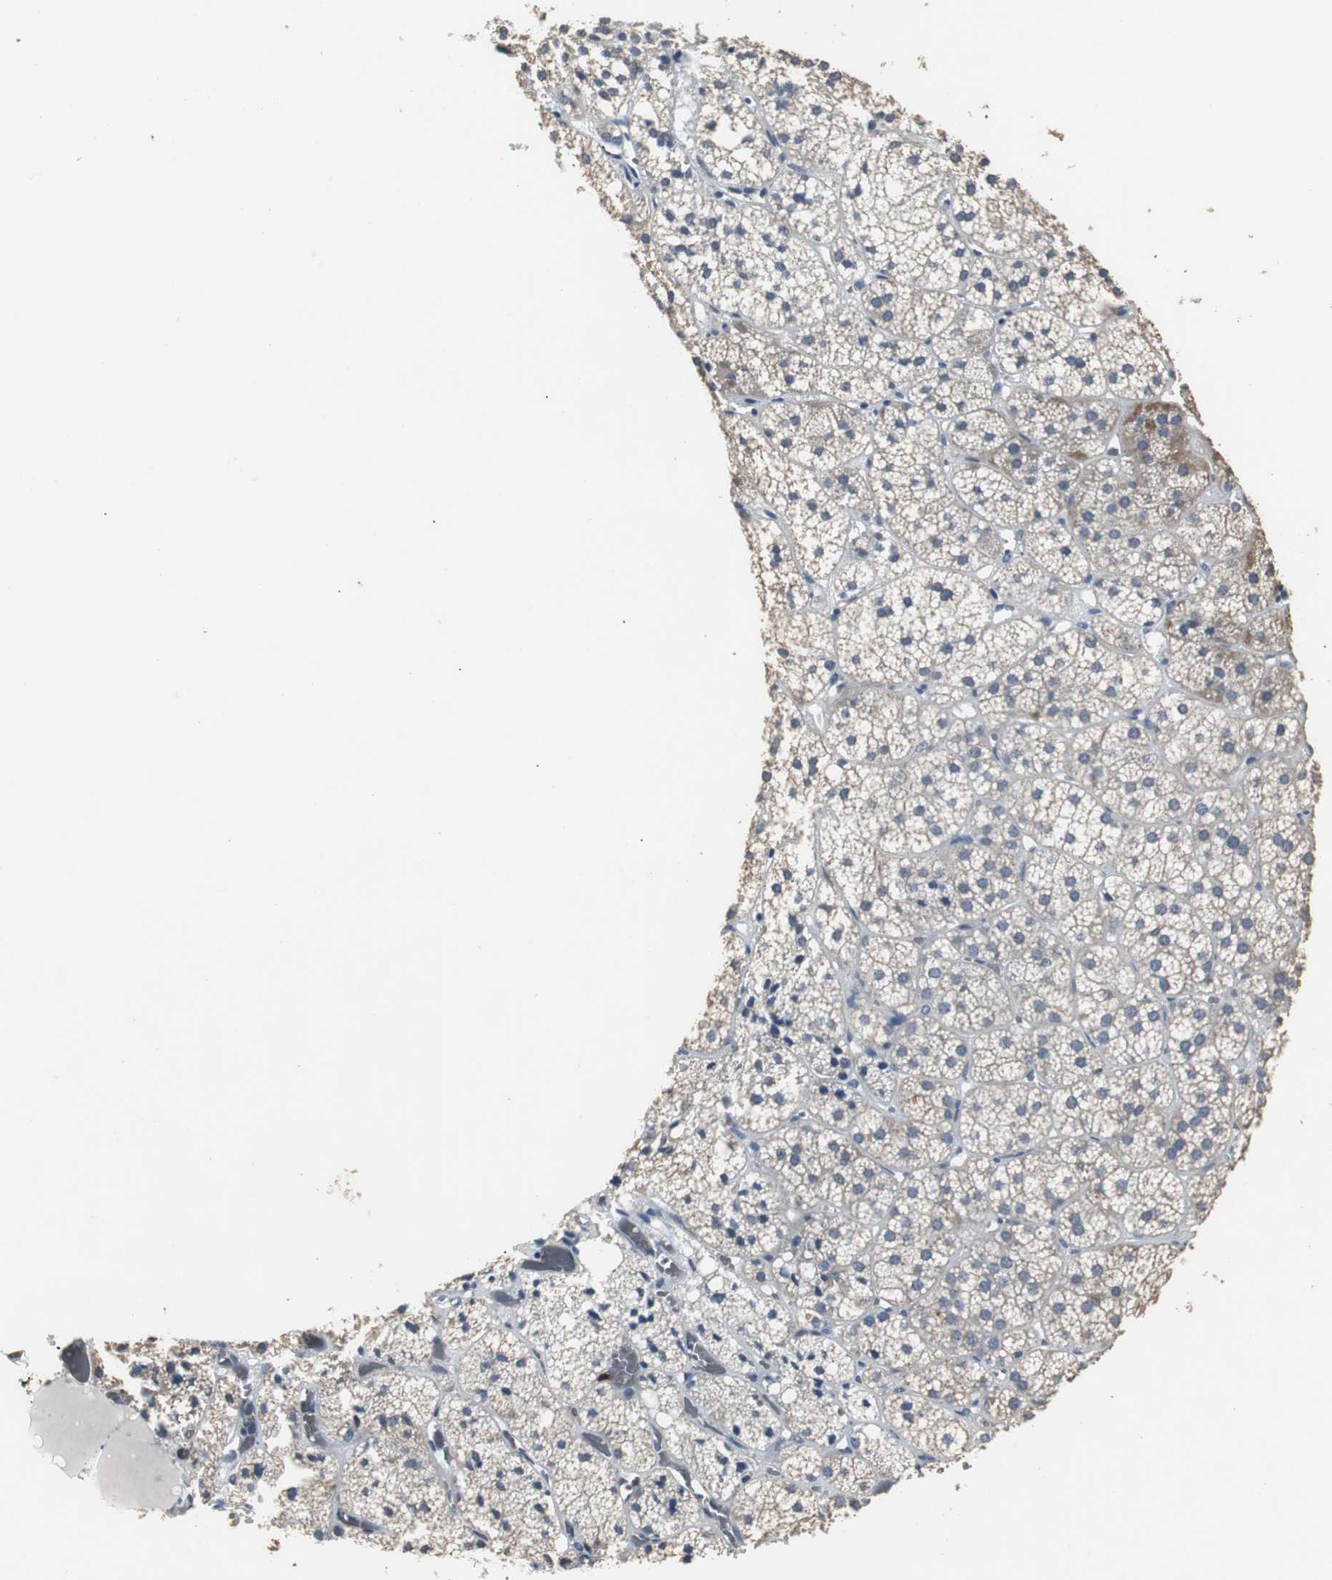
{"staining": {"intensity": "weak", "quantity": "<25%", "location": "cytoplasmic/membranous"}, "tissue": "adrenal gland", "cell_type": "Glandular cells", "image_type": "normal", "snomed": [{"axis": "morphology", "description": "Normal tissue, NOS"}, {"axis": "topography", "description": "Adrenal gland"}], "caption": "There is no significant positivity in glandular cells of adrenal gland.", "gene": "NCF2", "patient": {"sex": "female", "age": 71}}